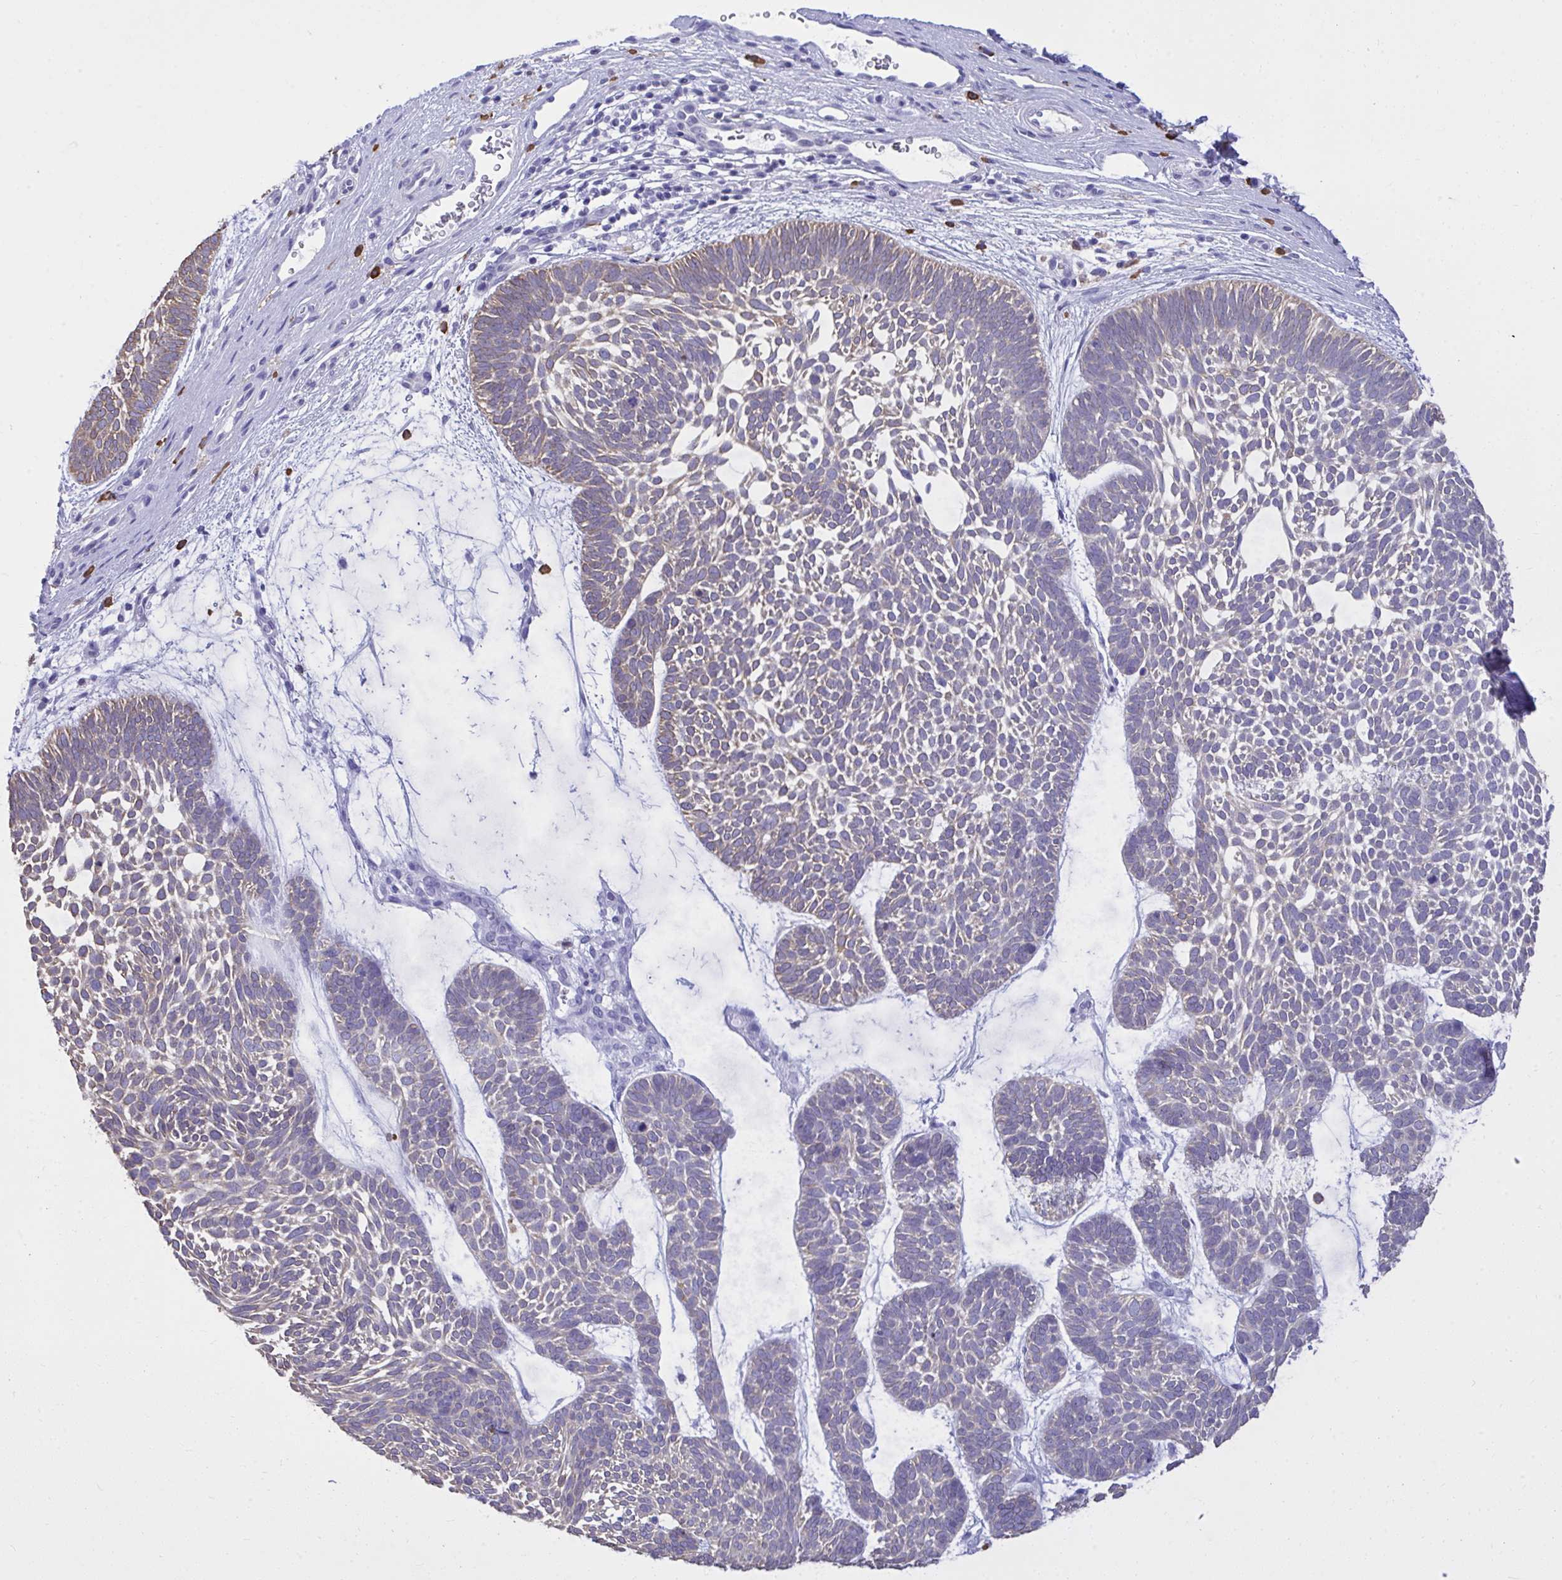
{"staining": {"intensity": "weak", "quantity": "25%-75%", "location": "cytoplasmic/membranous"}, "tissue": "skin cancer", "cell_type": "Tumor cells", "image_type": "cancer", "snomed": [{"axis": "morphology", "description": "Basal cell carcinoma"}, {"axis": "topography", "description": "Skin"}, {"axis": "topography", "description": "Skin of face"}], "caption": "Basal cell carcinoma (skin) stained with a protein marker demonstrates weak staining in tumor cells.", "gene": "PSD", "patient": {"sex": "male", "age": 83}}